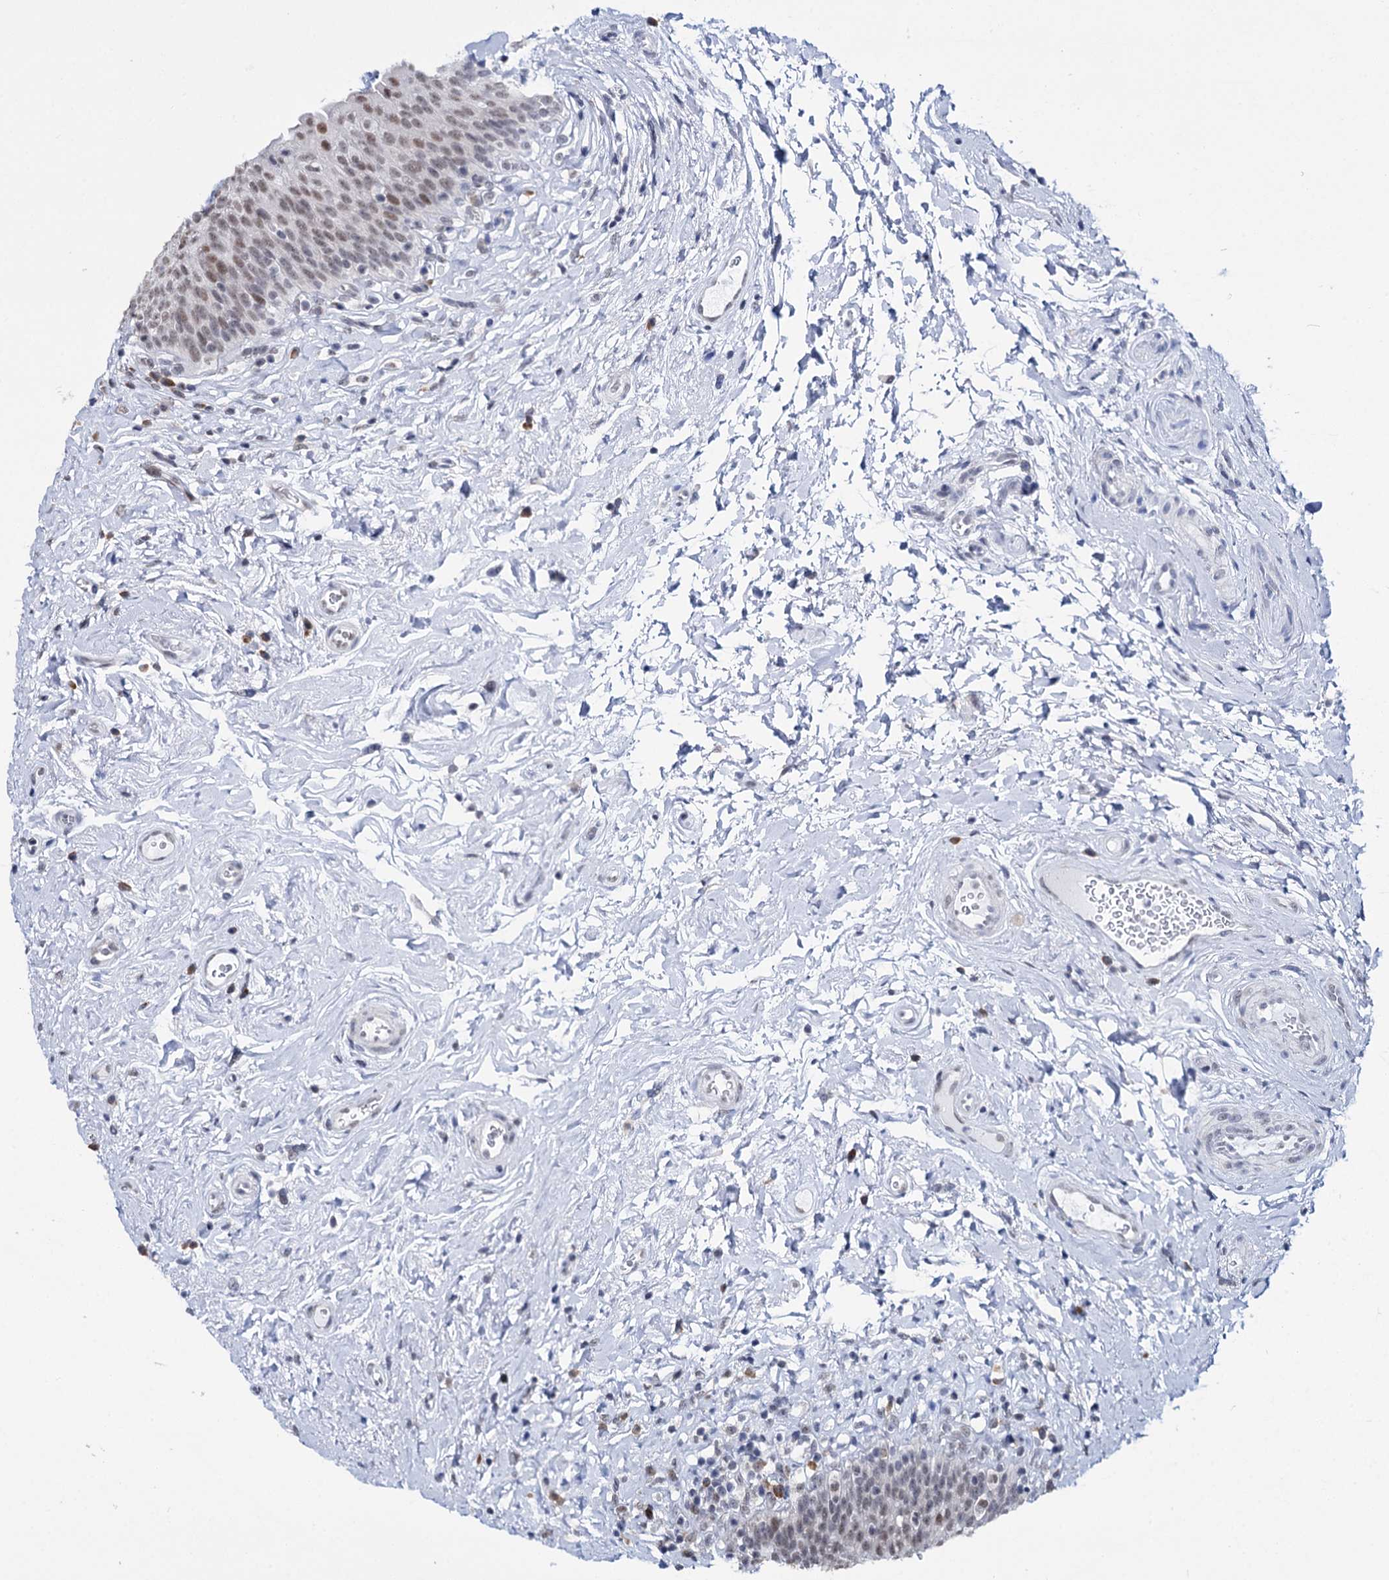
{"staining": {"intensity": "weak", "quantity": "25%-75%", "location": "nuclear"}, "tissue": "urinary bladder", "cell_type": "Urothelial cells", "image_type": "normal", "snomed": [{"axis": "morphology", "description": "Normal tissue, NOS"}, {"axis": "topography", "description": "Urinary bladder"}], "caption": "The photomicrograph demonstrates staining of benign urinary bladder, revealing weak nuclear protein expression (brown color) within urothelial cells. Immunohistochemistry stains the protein of interest in brown and the nuclei are stained blue.", "gene": "SPATS2", "patient": {"sex": "male", "age": 83}}